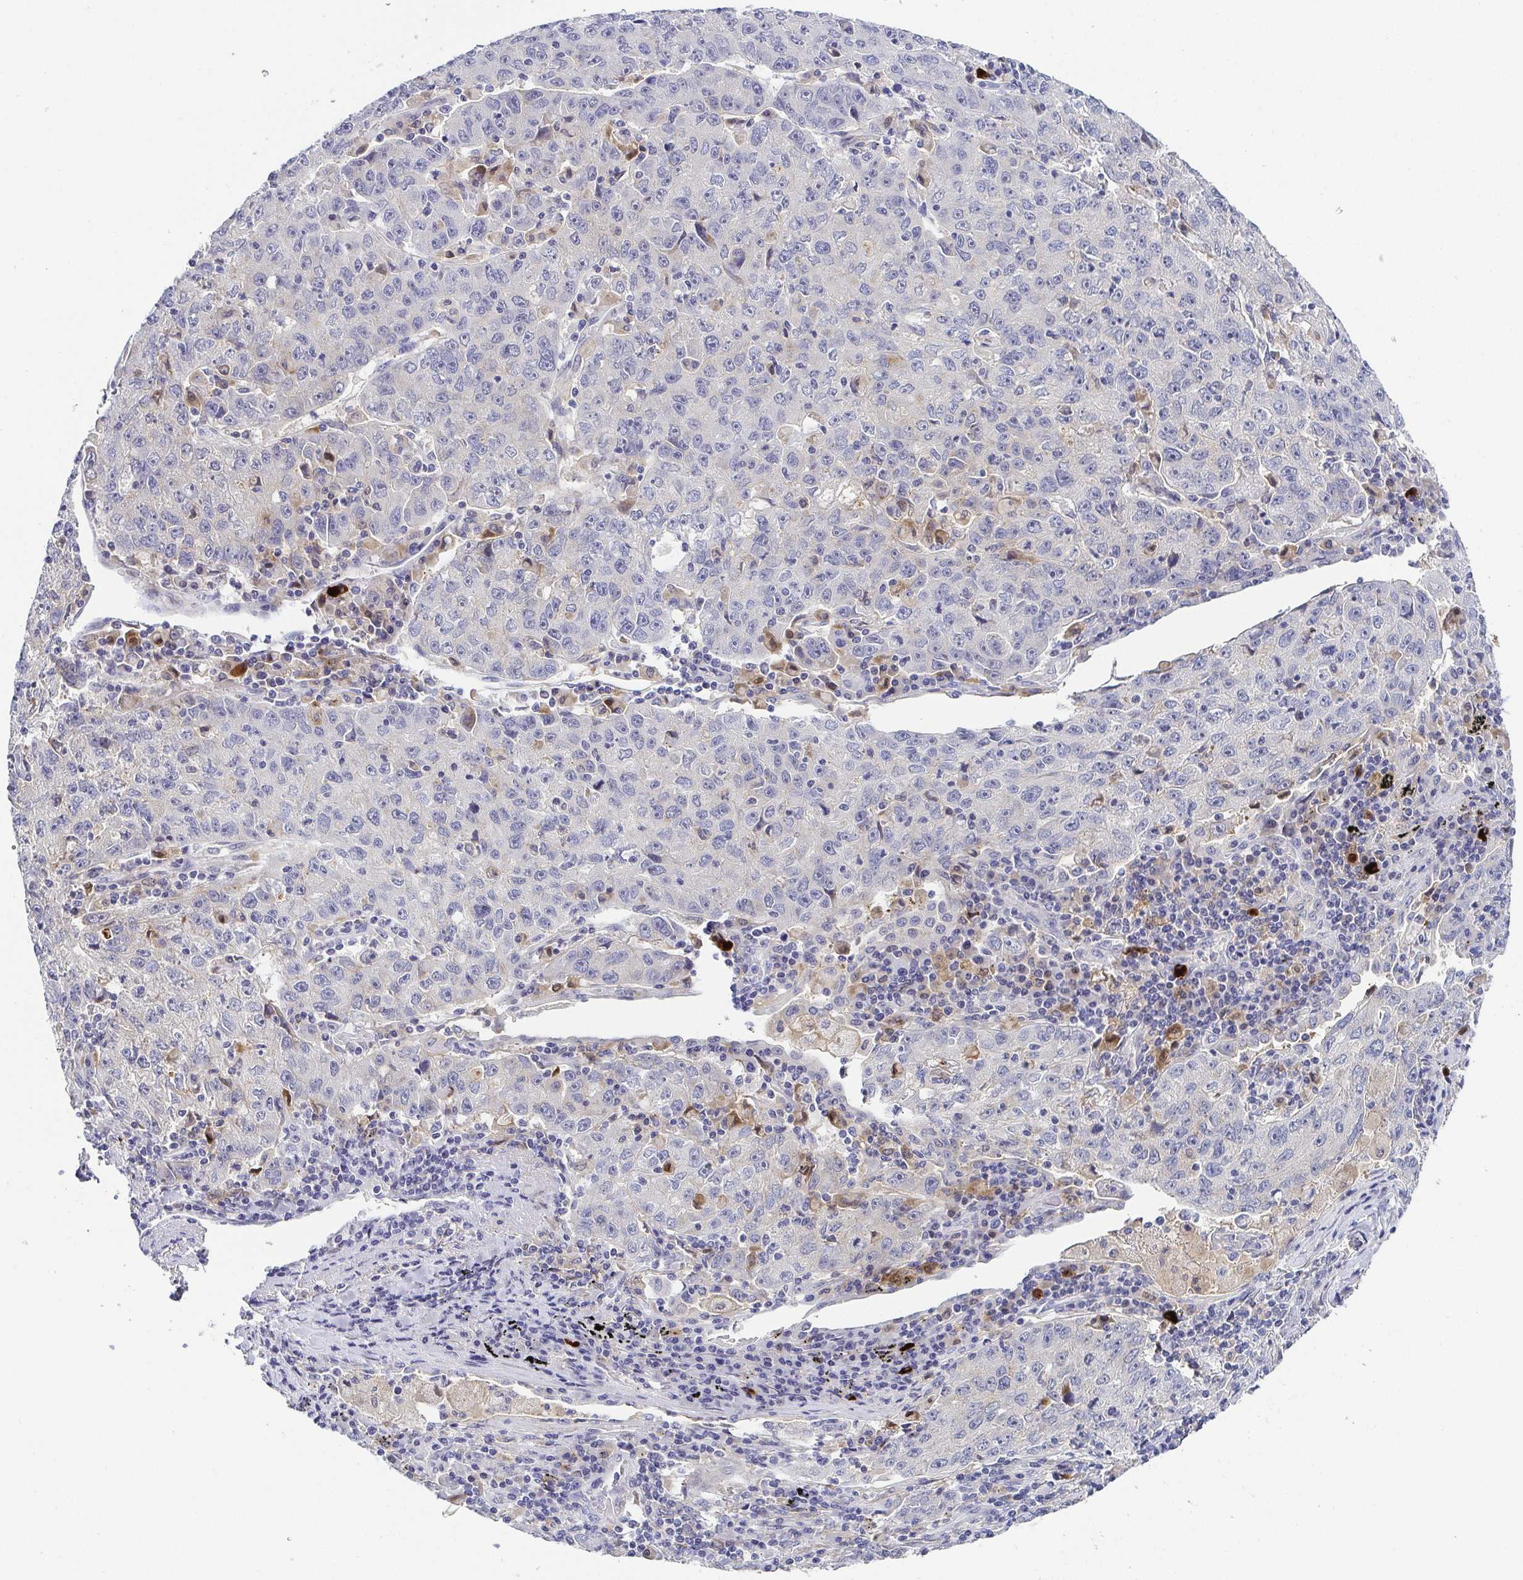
{"staining": {"intensity": "negative", "quantity": "none", "location": "none"}, "tissue": "lung cancer", "cell_type": "Tumor cells", "image_type": "cancer", "snomed": [{"axis": "morphology", "description": "Normal morphology"}, {"axis": "morphology", "description": "Adenocarcinoma, NOS"}, {"axis": "topography", "description": "Lymph node"}, {"axis": "topography", "description": "Lung"}], "caption": "Micrograph shows no protein expression in tumor cells of lung cancer tissue. The staining was performed using DAB (3,3'-diaminobenzidine) to visualize the protein expression in brown, while the nuclei were stained in blue with hematoxylin (Magnification: 20x).", "gene": "RNASE7", "patient": {"sex": "female", "age": 57}}